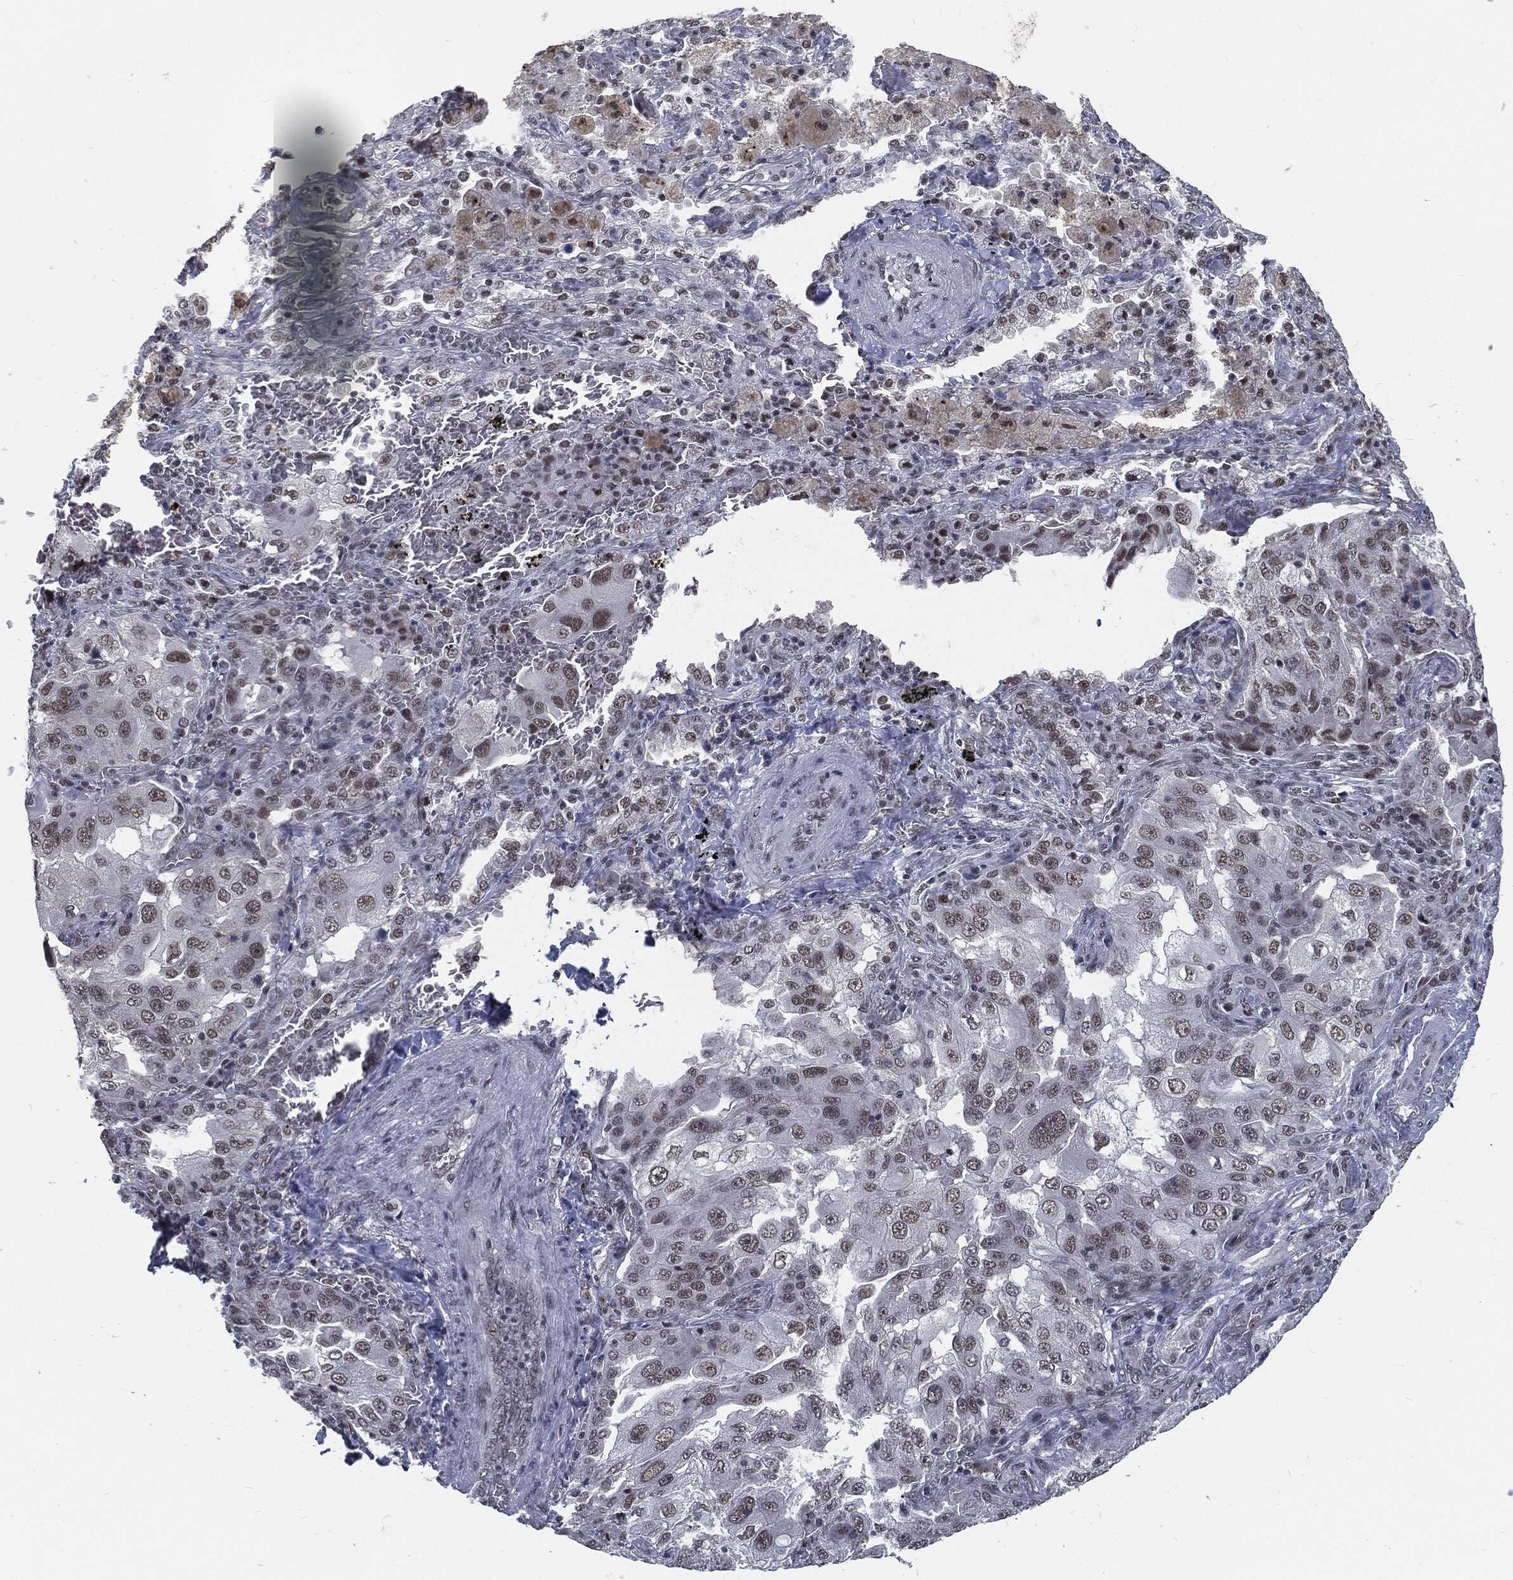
{"staining": {"intensity": "weak", "quantity": "25%-75%", "location": "nuclear"}, "tissue": "lung cancer", "cell_type": "Tumor cells", "image_type": "cancer", "snomed": [{"axis": "morphology", "description": "Adenocarcinoma, NOS"}, {"axis": "topography", "description": "Lung"}], "caption": "This micrograph exhibits immunohistochemistry (IHC) staining of human lung adenocarcinoma, with low weak nuclear staining in about 25%-75% of tumor cells.", "gene": "ANXA1", "patient": {"sex": "female", "age": 61}}